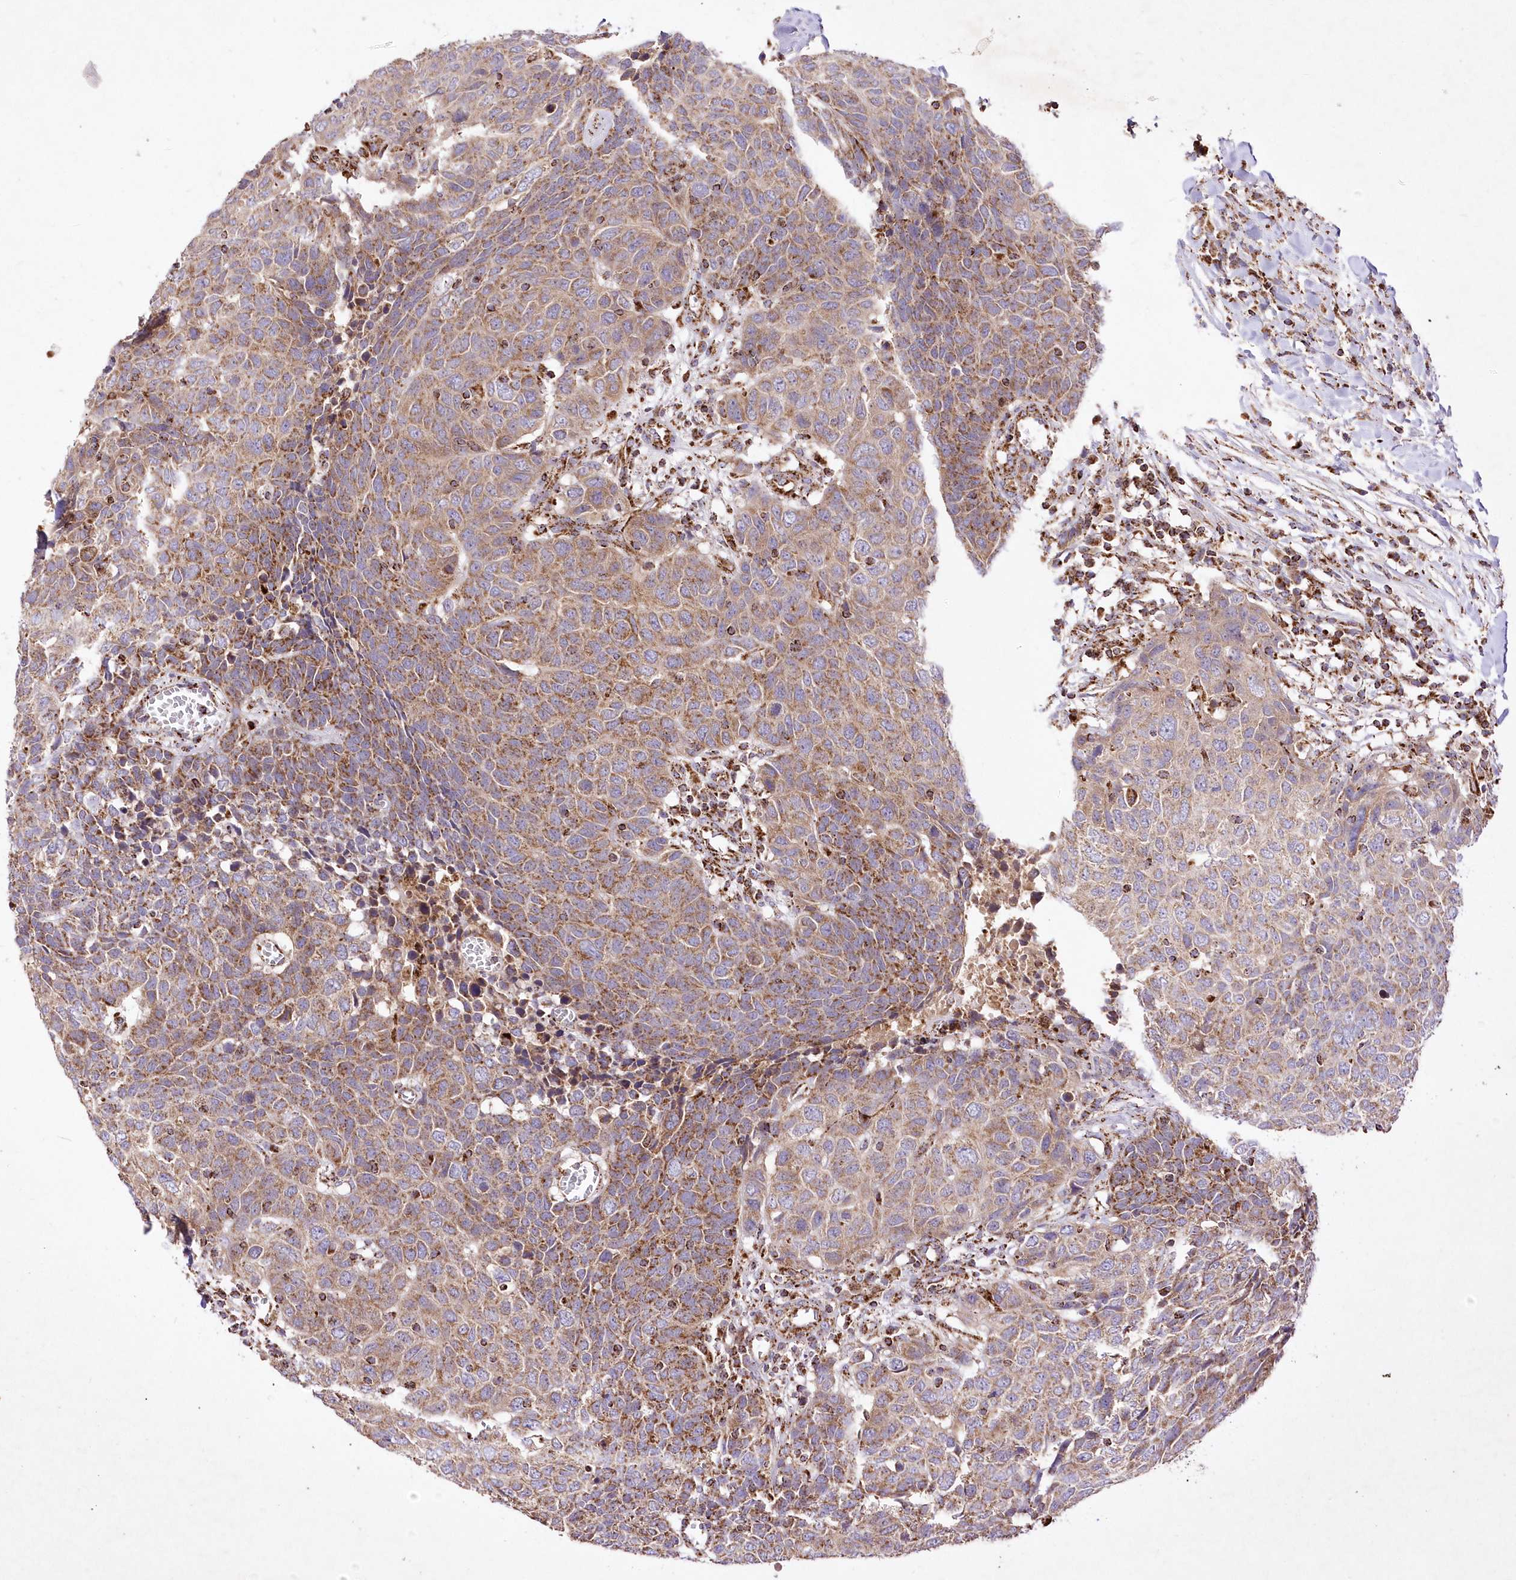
{"staining": {"intensity": "moderate", "quantity": ">75%", "location": "cytoplasmic/membranous"}, "tissue": "head and neck cancer", "cell_type": "Tumor cells", "image_type": "cancer", "snomed": [{"axis": "morphology", "description": "Squamous cell carcinoma, NOS"}, {"axis": "topography", "description": "Head-Neck"}], "caption": "Head and neck cancer tissue exhibits moderate cytoplasmic/membranous expression in about >75% of tumor cells", "gene": "ASNSD1", "patient": {"sex": "male", "age": 66}}